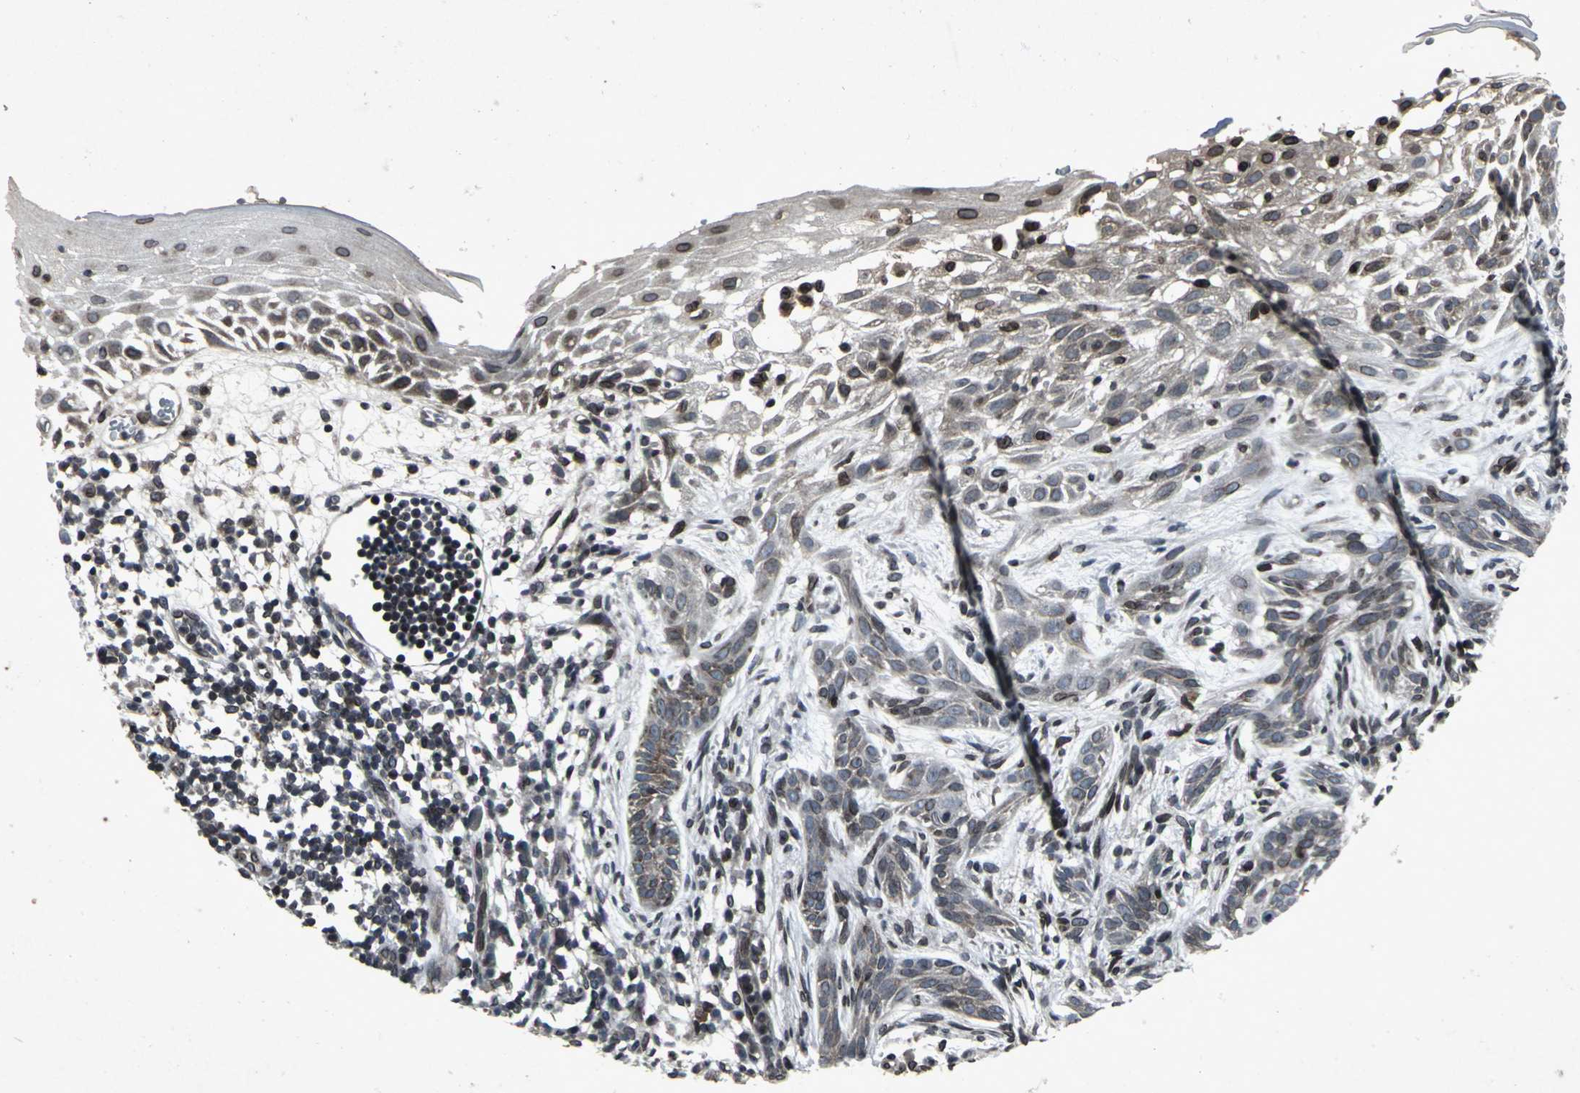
{"staining": {"intensity": "moderate", "quantity": "25%-75%", "location": "cytoplasmic/membranous,nuclear"}, "tissue": "skin cancer", "cell_type": "Tumor cells", "image_type": "cancer", "snomed": [{"axis": "morphology", "description": "Normal tissue, NOS"}, {"axis": "morphology", "description": "Basal cell carcinoma"}, {"axis": "topography", "description": "Skin"}], "caption": "Immunohistochemical staining of human skin basal cell carcinoma exhibits medium levels of moderate cytoplasmic/membranous and nuclear protein positivity in approximately 25%-75% of tumor cells. (brown staining indicates protein expression, while blue staining denotes nuclei).", "gene": "SH2B3", "patient": {"sex": "female", "age": 69}}